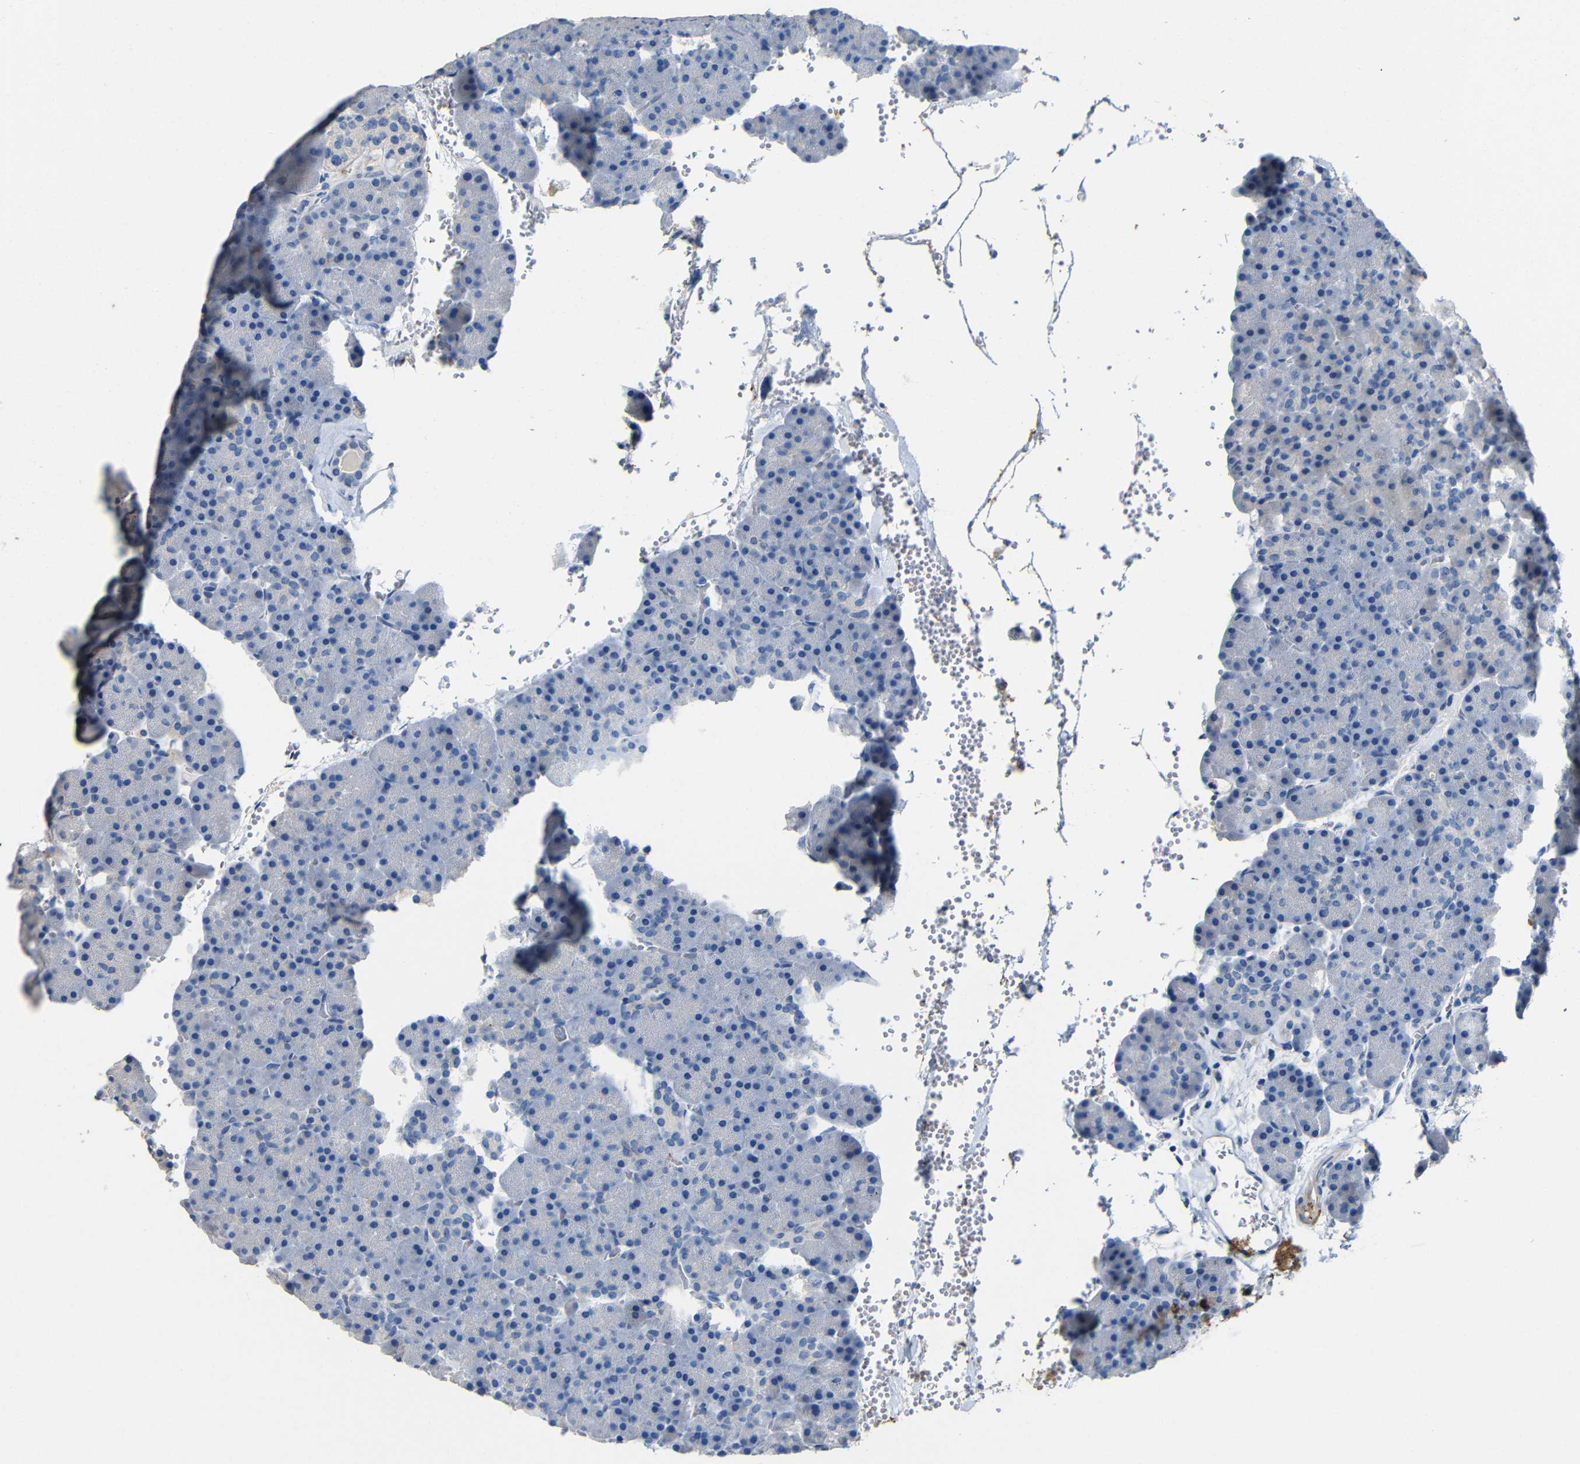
{"staining": {"intensity": "negative", "quantity": "none", "location": "none"}, "tissue": "pancreas", "cell_type": "Exocrine glandular cells", "image_type": "normal", "snomed": [{"axis": "morphology", "description": "Normal tissue, NOS"}, {"axis": "topography", "description": "Pancreas"}], "caption": "Normal pancreas was stained to show a protein in brown. There is no significant positivity in exocrine glandular cells. The staining is performed using DAB brown chromogen with nuclei counter-stained in using hematoxylin.", "gene": "ACKR2", "patient": {"sex": "female", "age": 35}}